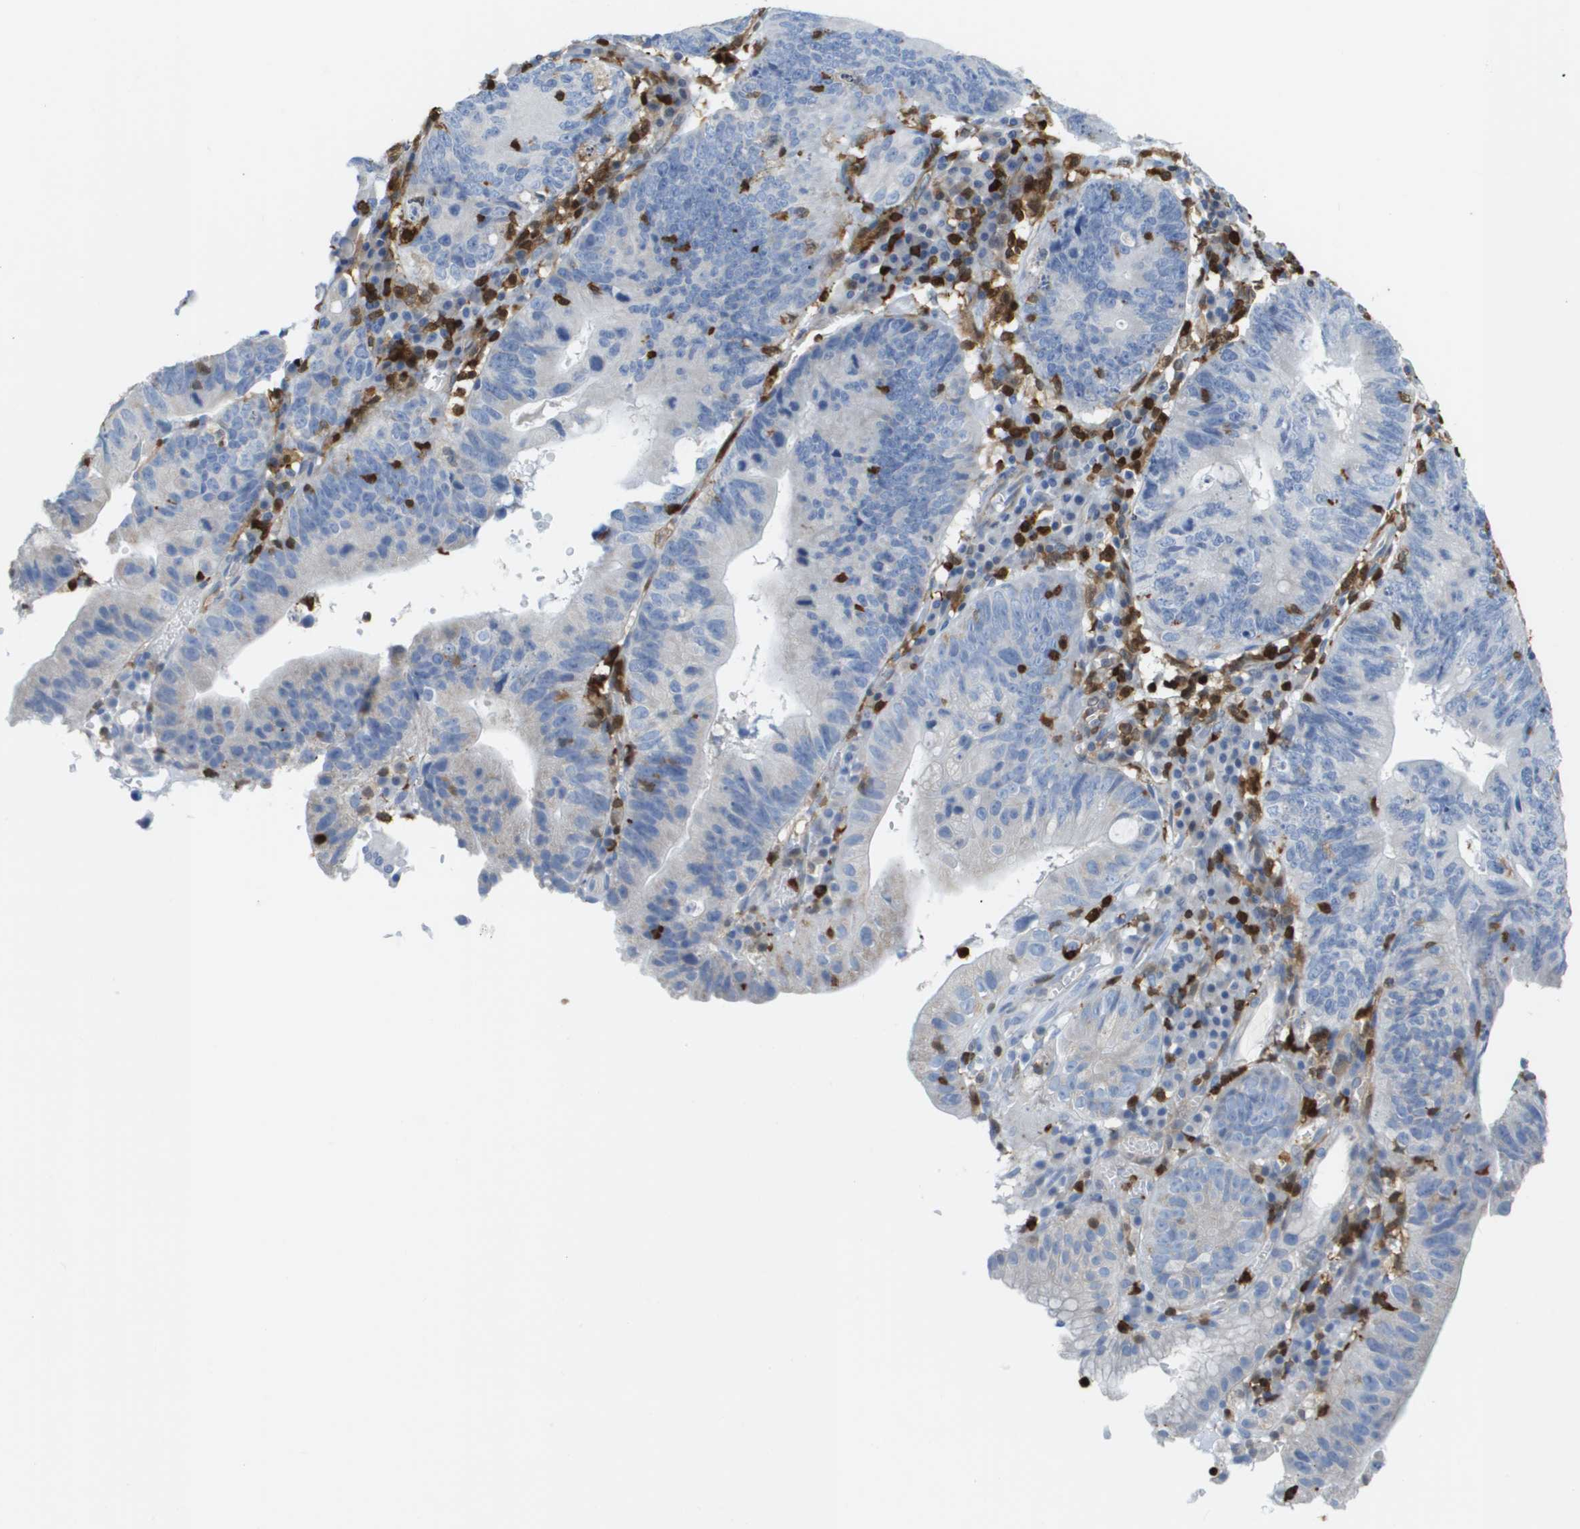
{"staining": {"intensity": "negative", "quantity": "none", "location": "none"}, "tissue": "stomach cancer", "cell_type": "Tumor cells", "image_type": "cancer", "snomed": [{"axis": "morphology", "description": "Adenocarcinoma, NOS"}, {"axis": "topography", "description": "Stomach"}], "caption": "DAB immunohistochemical staining of human stomach cancer shows no significant positivity in tumor cells.", "gene": "DOCK5", "patient": {"sex": "male", "age": 59}}